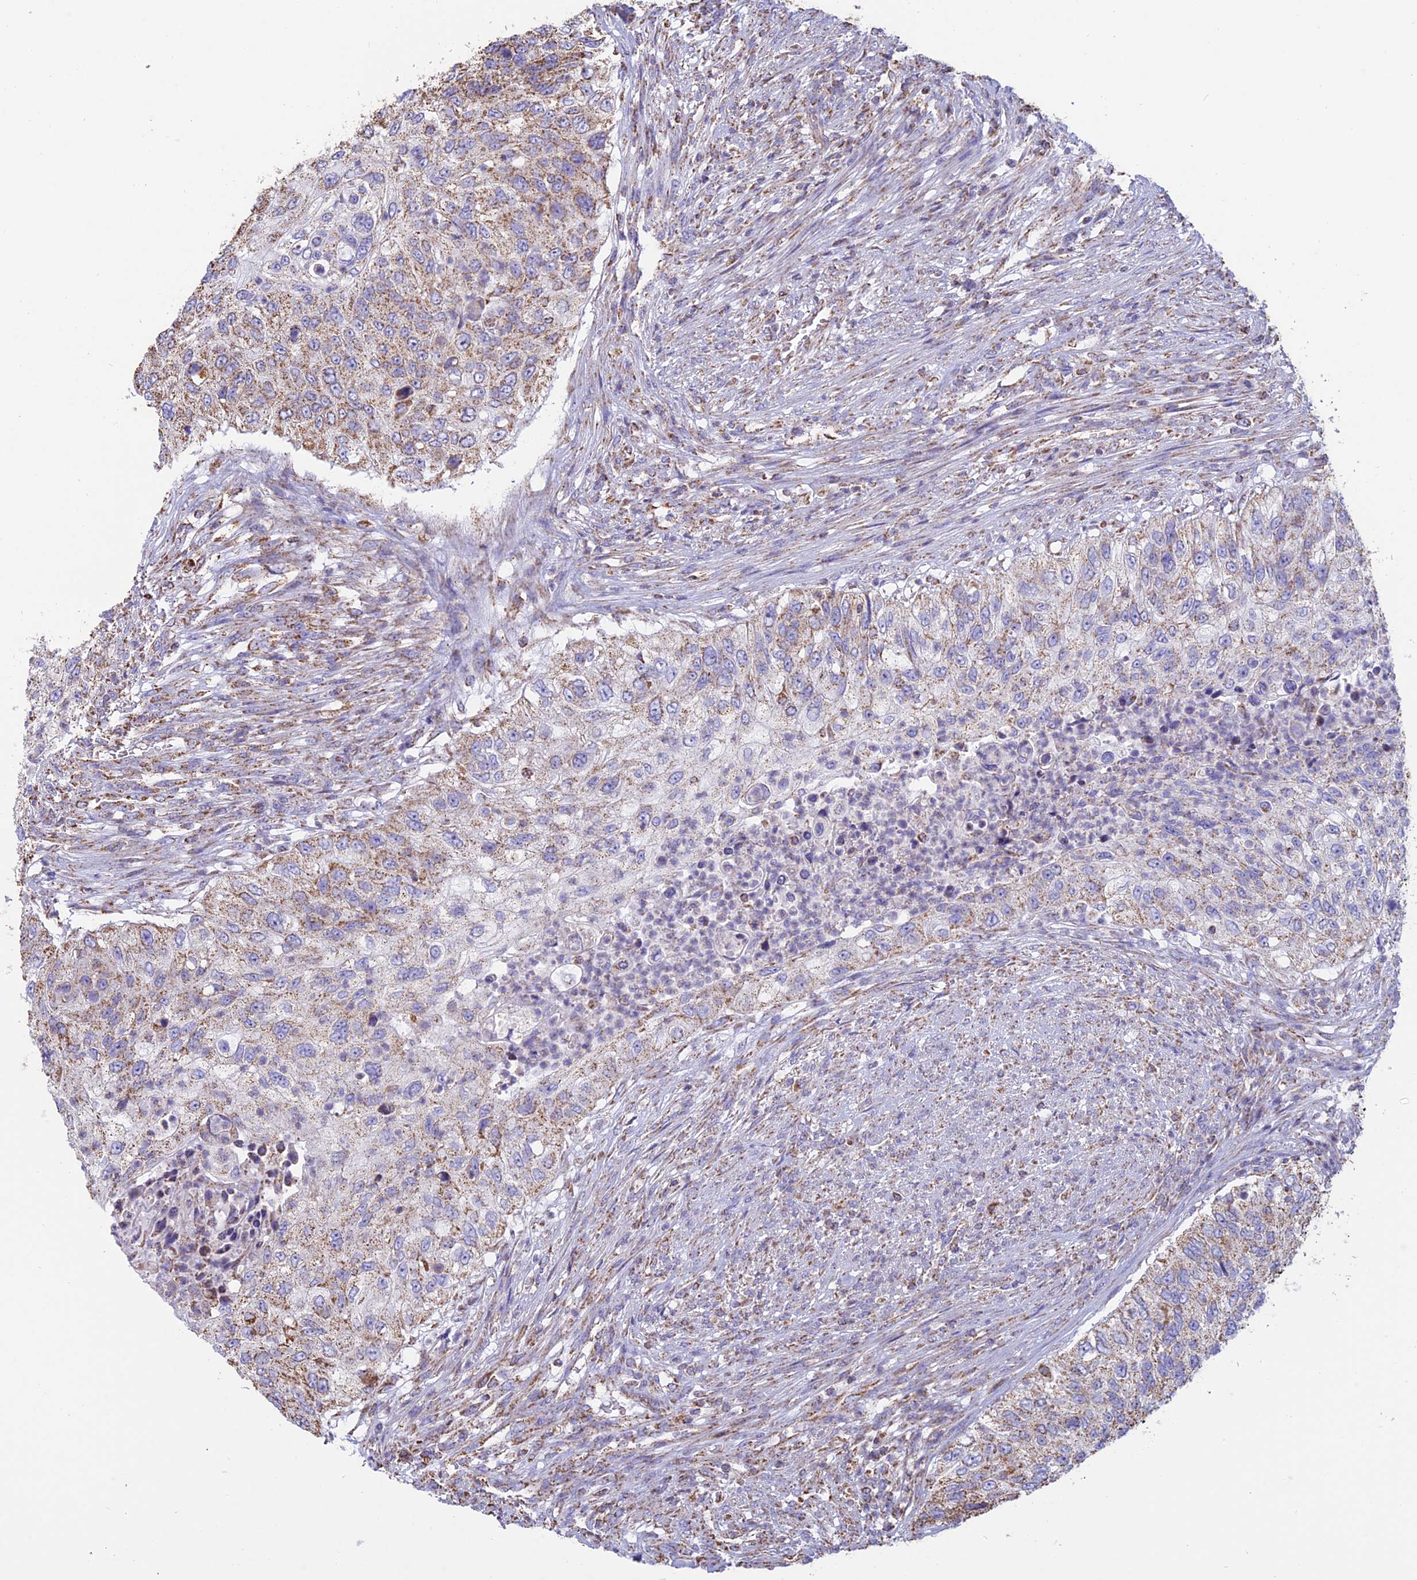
{"staining": {"intensity": "moderate", "quantity": ">75%", "location": "cytoplasmic/membranous"}, "tissue": "urothelial cancer", "cell_type": "Tumor cells", "image_type": "cancer", "snomed": [{"axis": "morphology", "description": "Urothelial carcinoma, High grade"}, {"axis": "topography", "description": "Urinary bladder"}], "caption": "Urothelial carcinoma (high-grade) stained with a protein marker demonstrates moderate staining in tumor cells.", "gene": "OR2W3", "patient": {"sex": "female", "age": 60}}